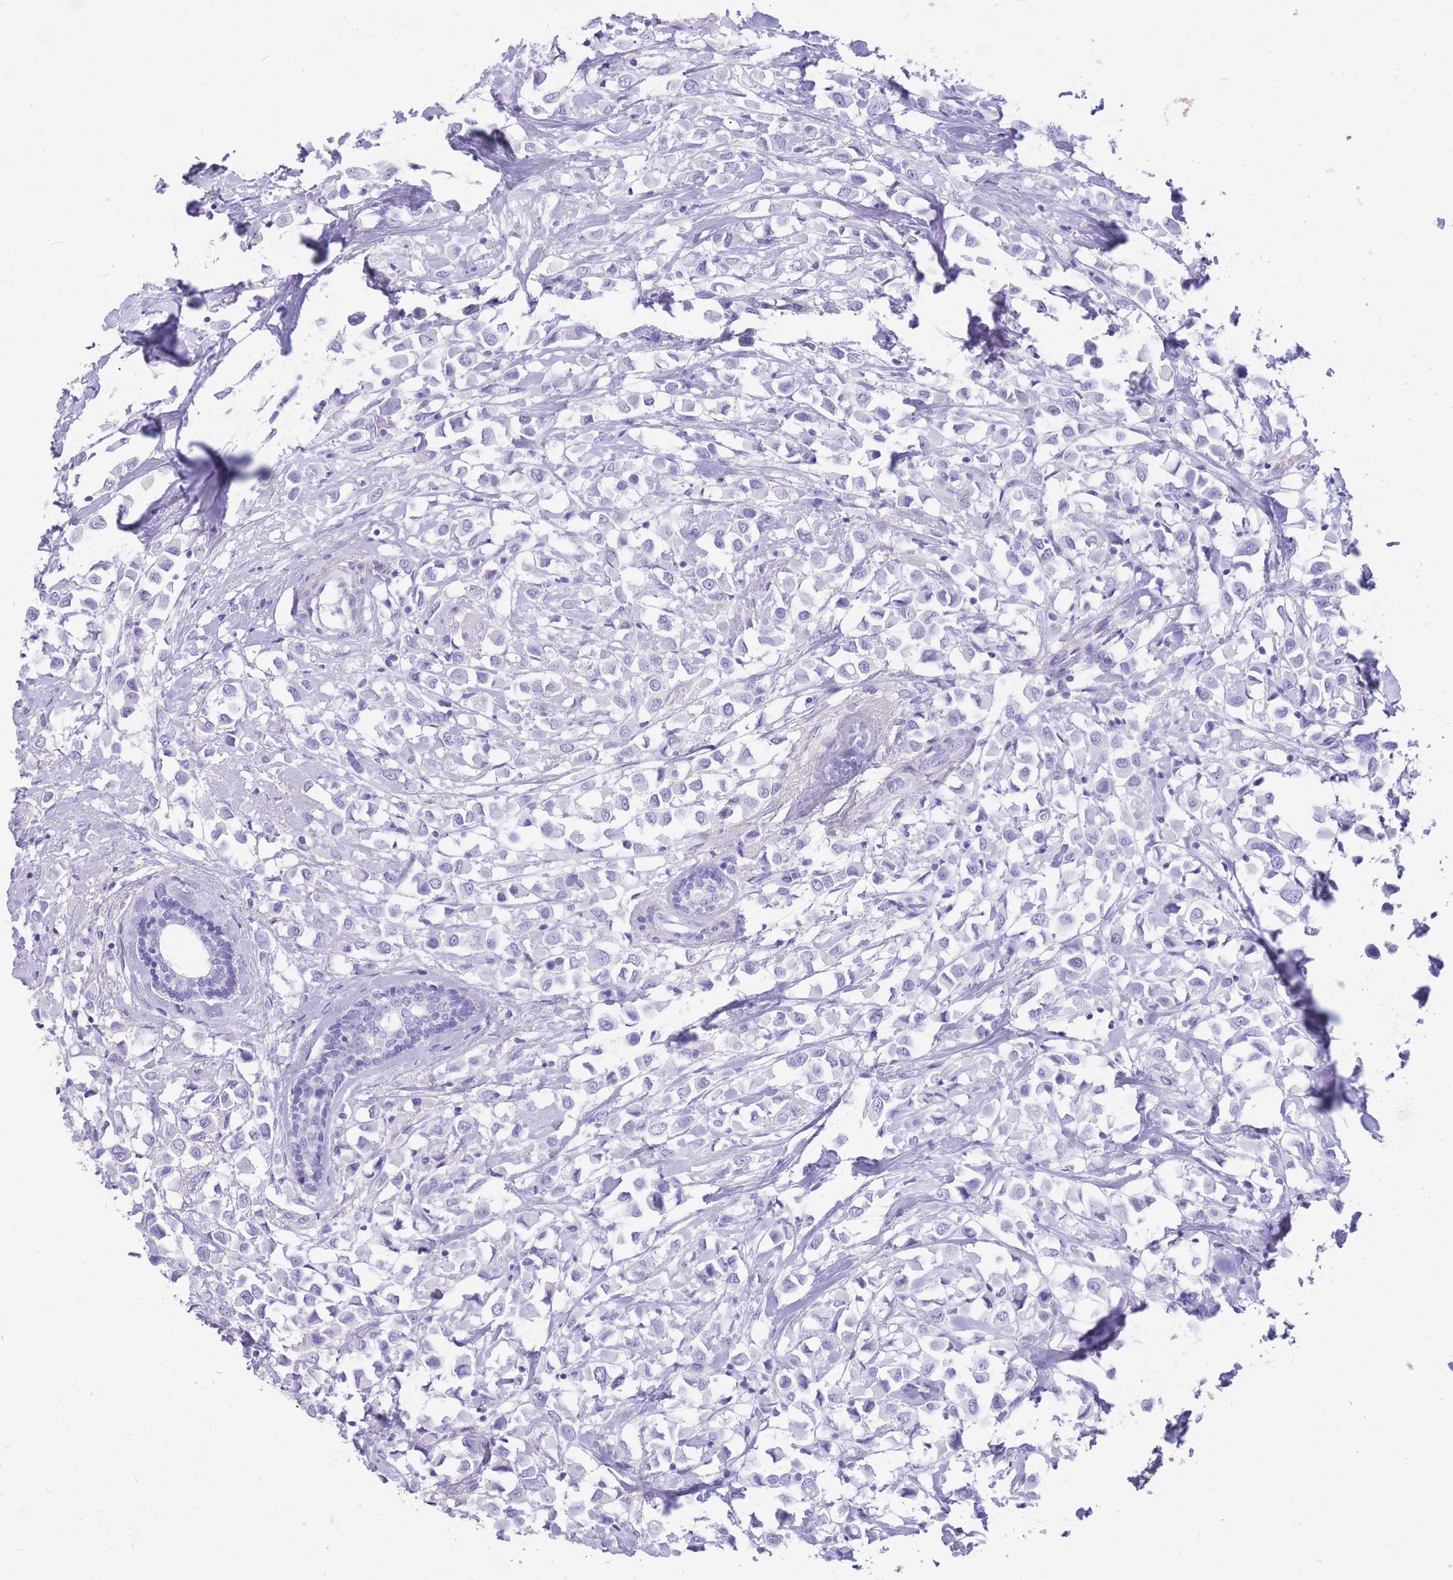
{"staining": {"intensity": "negative", "quantity": "none", "location": "none"}, "tissue": "breast cancer", "cell_type": "Tumor cells", "image_type": "cancer", "snomed": [{"axis": "morphology", "description": "Duct carcinoma"}, {"axis": "topography", "description": "Breast"}], "caption": "Protein analysis of breast invasive ductal carcinoma reveals no significant staining in tumor cells.", "gene": "CYP21A2", "patient": {"sex": "female", "age": 61}}